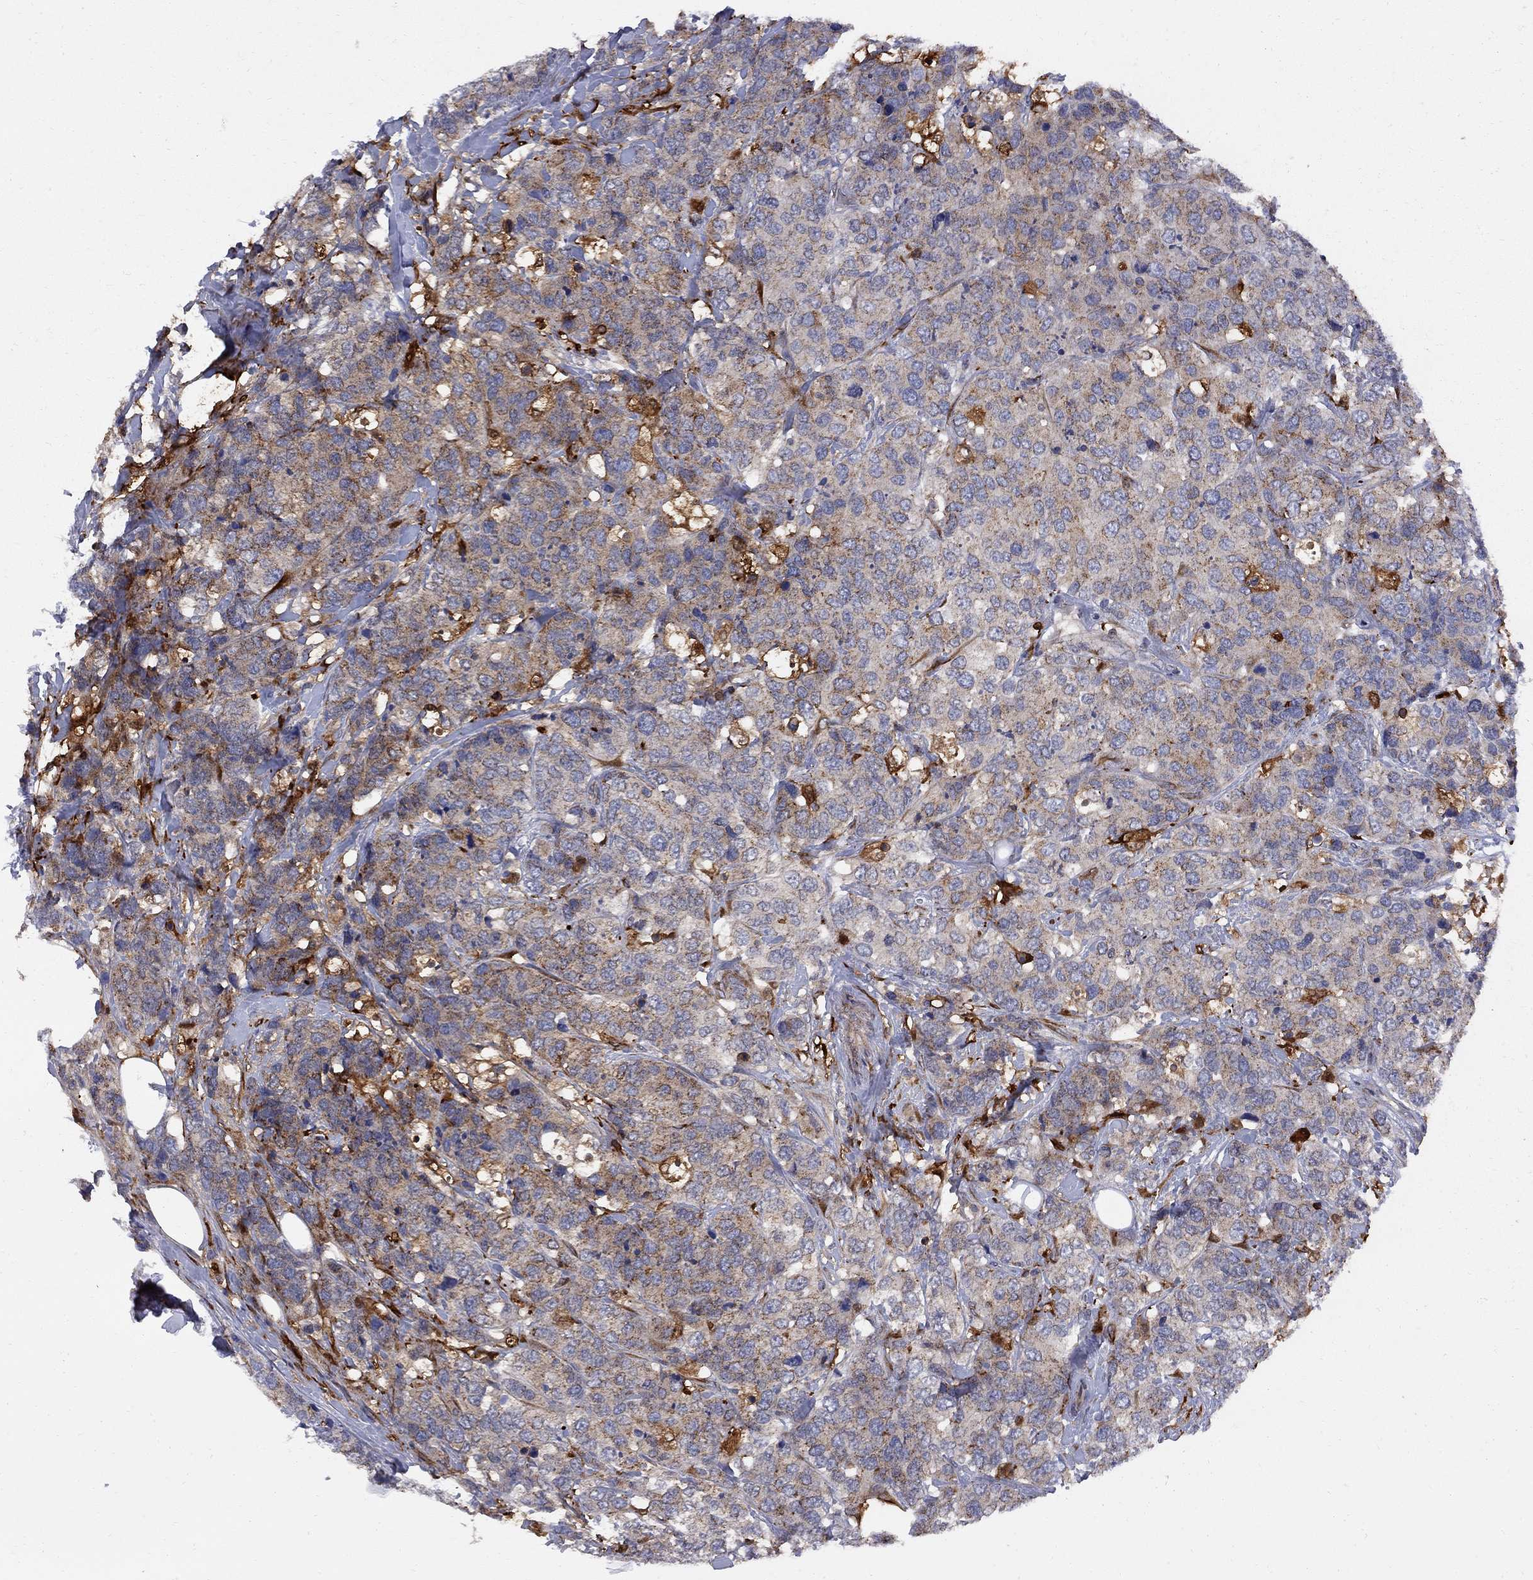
{"staining": {"intensity": "moderate", "quantity": "<25%", "location": "cytoplasmic/membranous"}, "tissue": "breast cancer", "cell_type": "Tumor cells", "image_type": "cancer", "snomed": [{"axis": "morphology", "description": "Lobular carcinoma"}, {"axis": "topography", "description": "Breast"}], "caption": "Human breast lobular carcinoma stained with a brown dye displays moderate cytoplasmic/membranous positive staining in approximately <25% of tumor cells.", "gene": "MTHFR", "patient": {"sex": "female", "age": 59}}